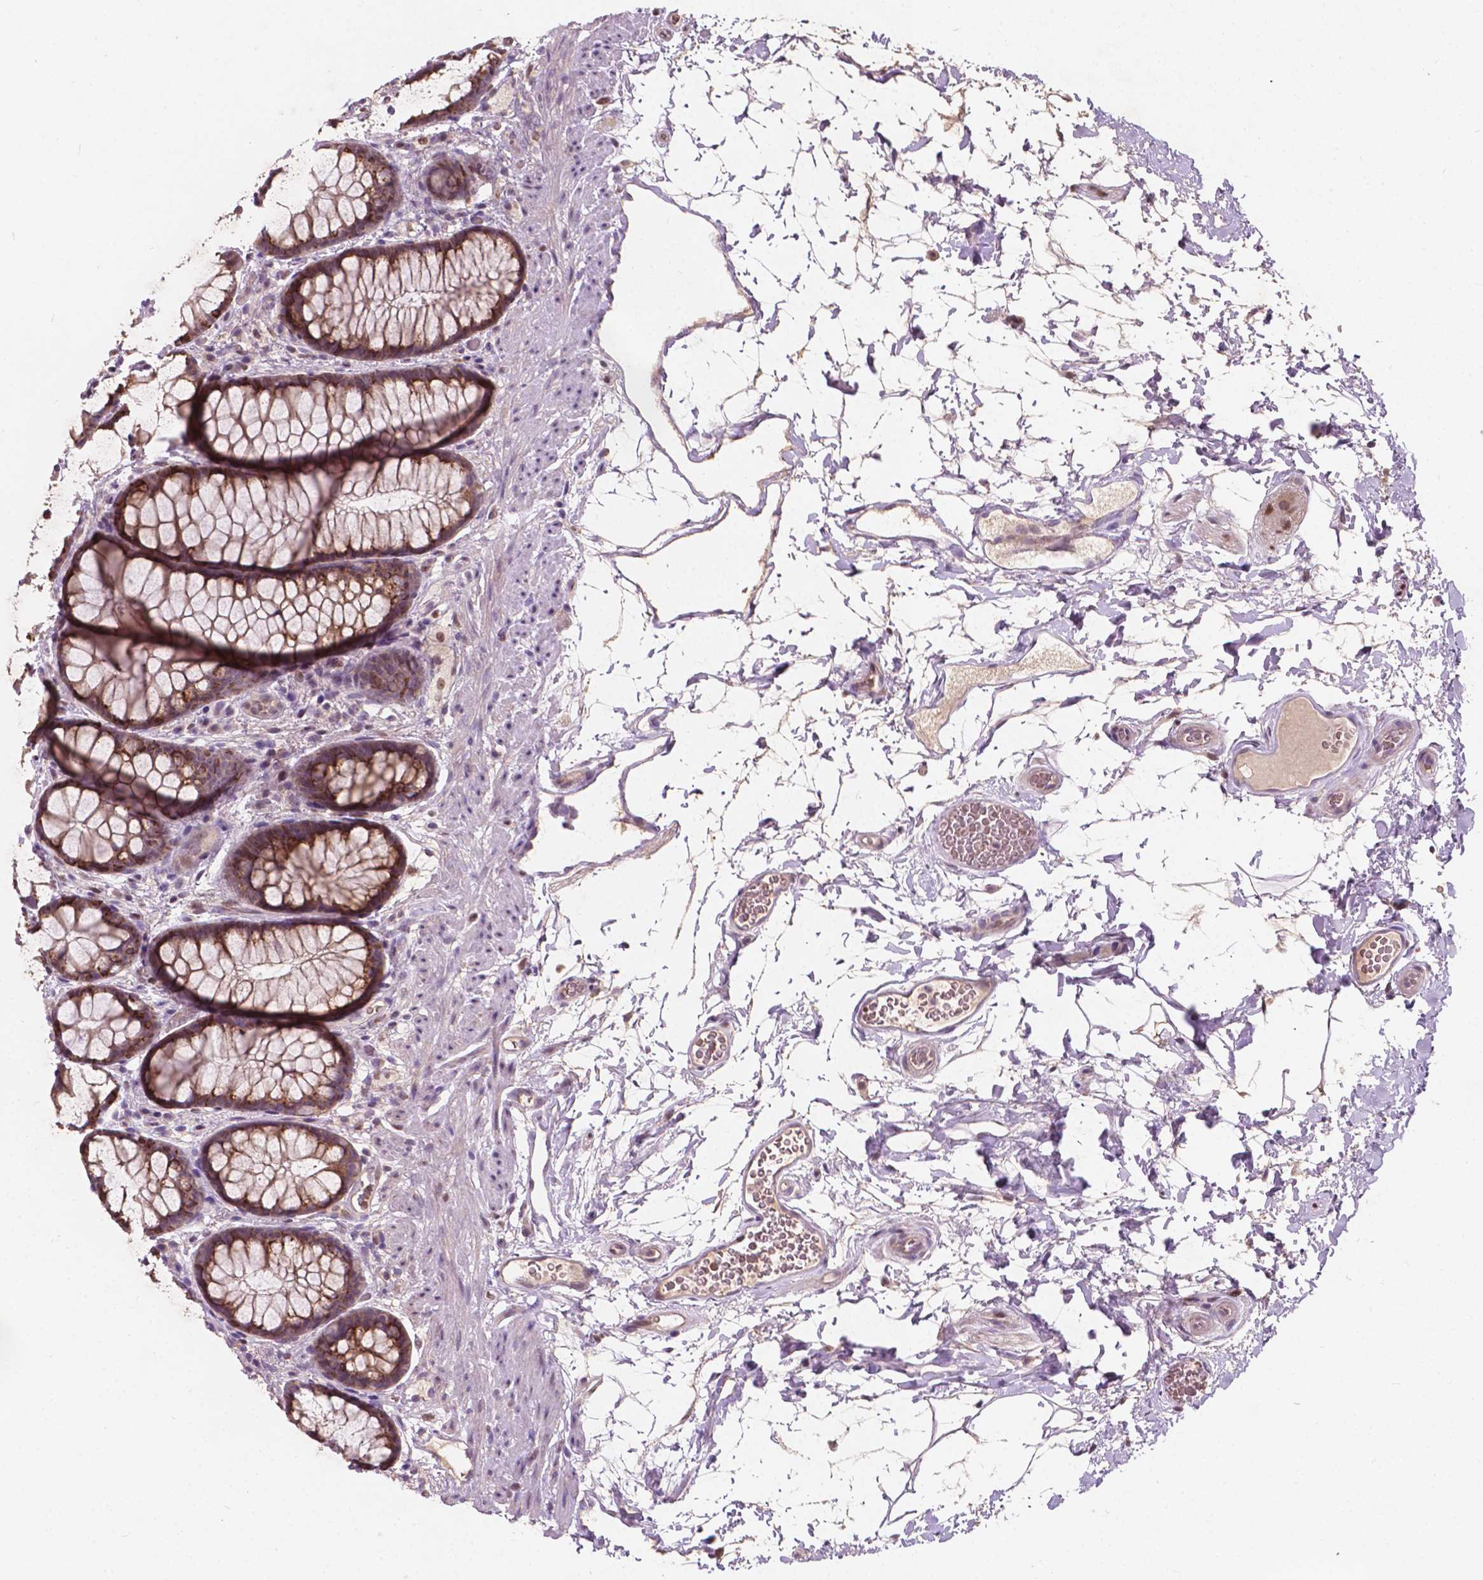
{"staining": {"intensity": "strong", "quantity": ">75%", "location": "cytoplasmic/membranous"}, "tissue": "rectum", "cell_type": "Glandular cells", "image_type": "normal", "snomed": [{"axis": "morphology", "description": "Normal tissue, NOS"}, {"axis": "topography", "description": "Rectum"}], "caption": "Strong cytoplasmic/membranous expression for a protein is present in about >75% of glandular cells of benign rectum using IHC.", "gene": "DUSP16", "patient": {"sex": "female", "age": 62}}